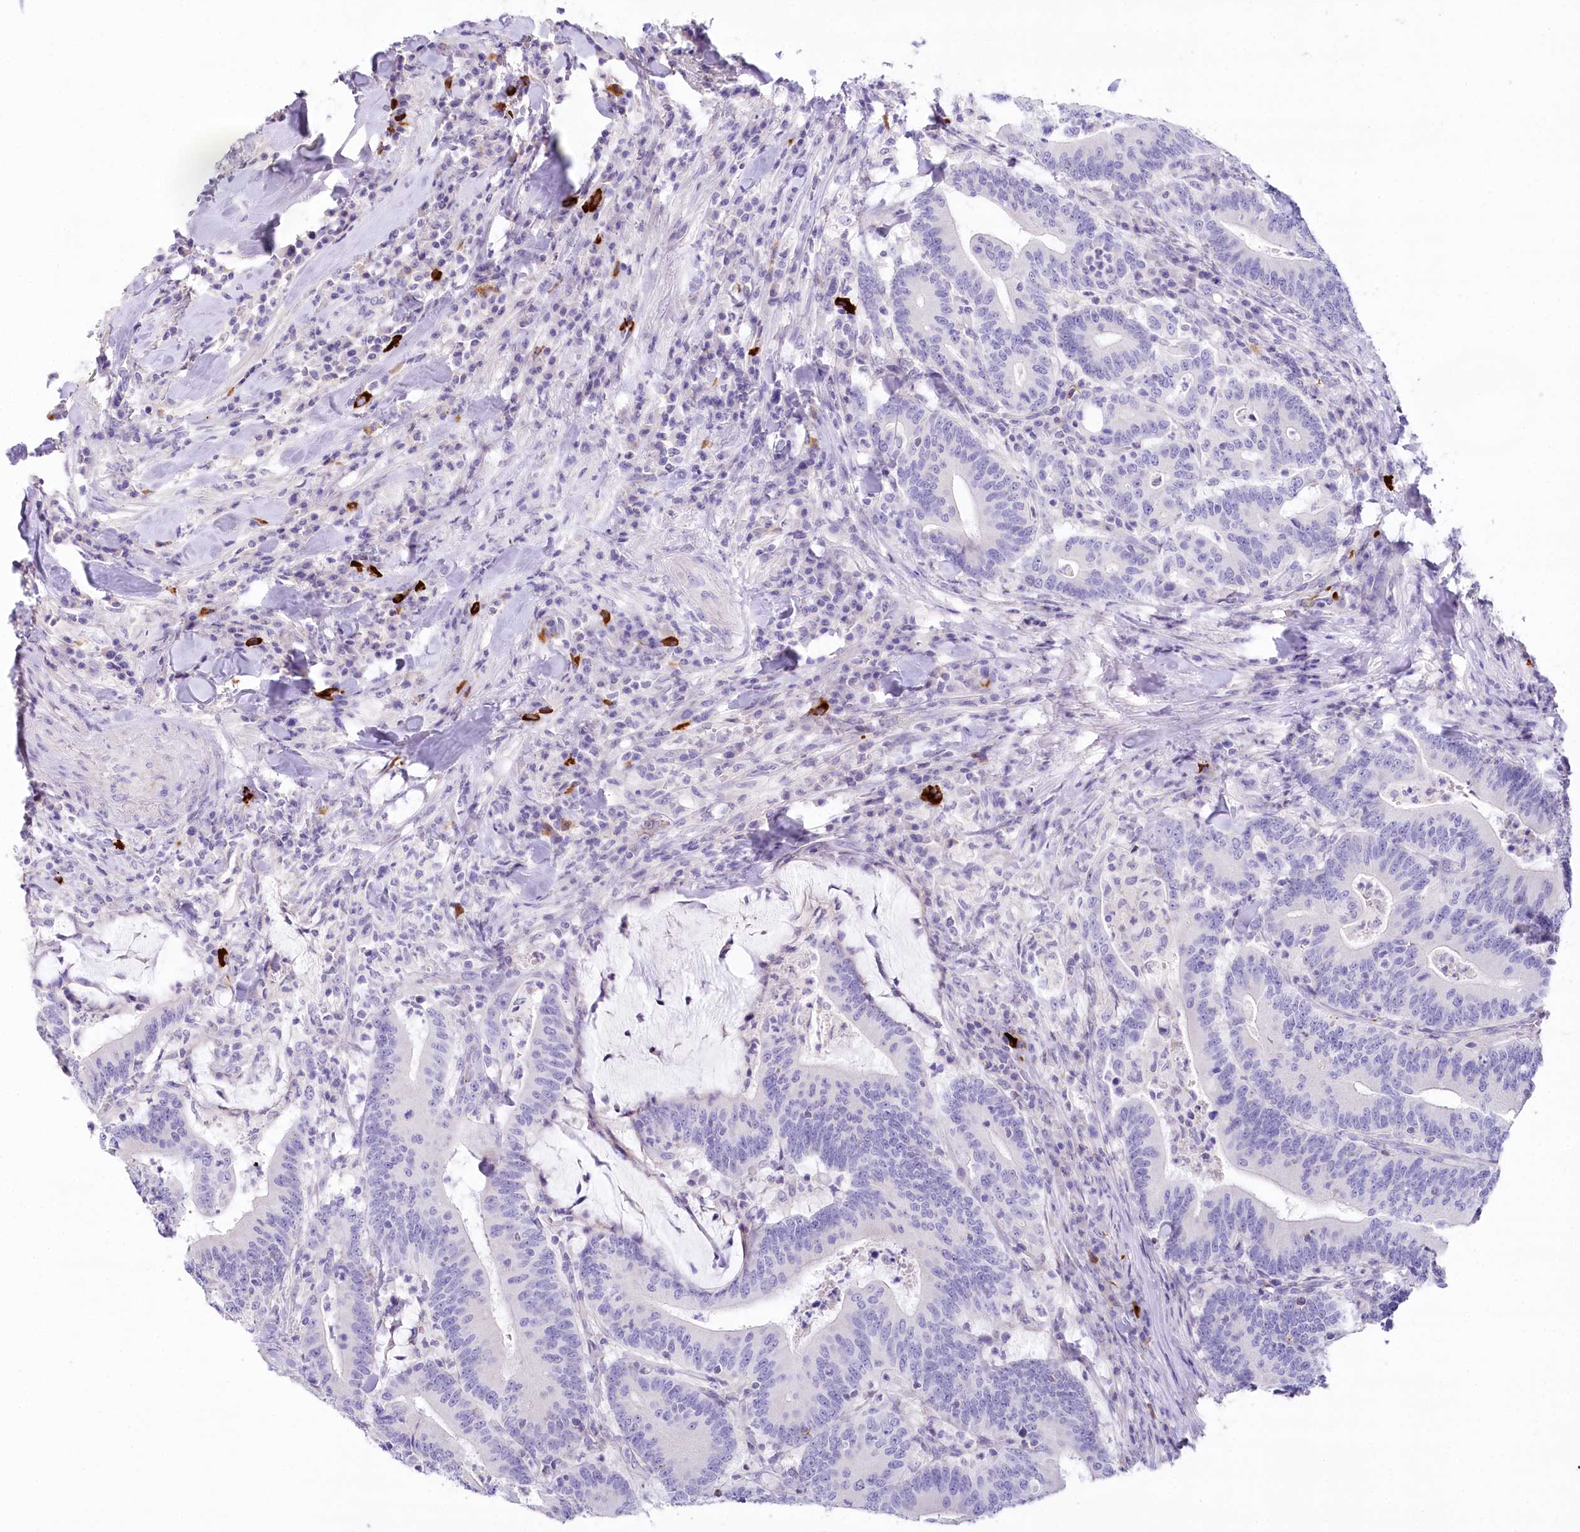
{"staining": {"intensity": "negative", "quantity": "none", "location": "none"}, "tissue": "colorectal cancer", "cell_type": "Tumor cells", "image_type": "cancer", "snomed": [{"axis": "morphology", "description": "Adenocarcinoma, NOS"}, {"axis": "topography", "description": "Colon"}], "caption": "The photomicrograph displays no staining of tumor cells in colorectal adenocarcinoma.", "gene": "MYOZ1", "patient": {"sex": "female", "age": 66}}